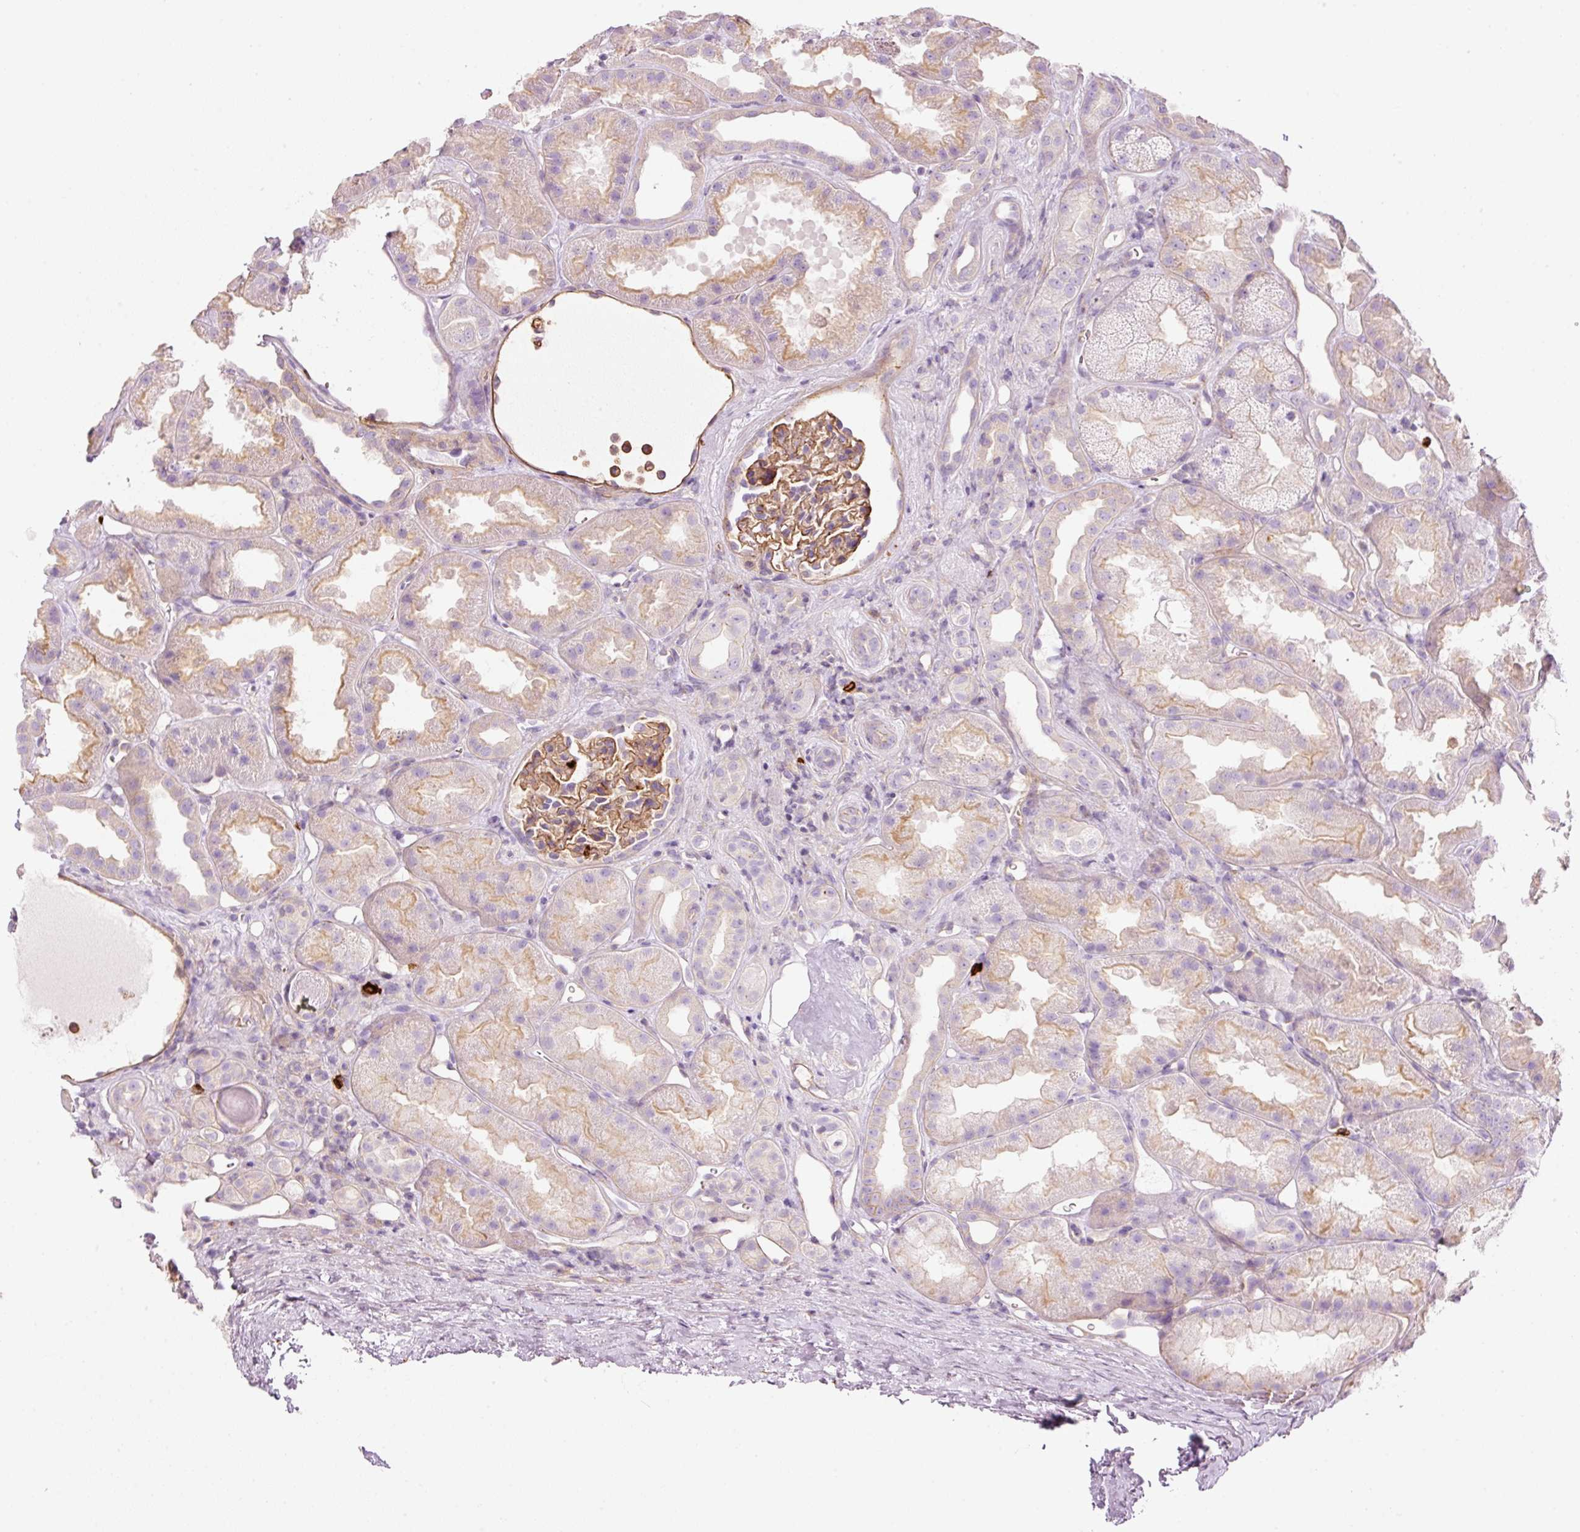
{"staining": {"intensity": "moderate", "quantity": ">75%", "location": "cytoplasmic/membranous"}, "tissue": "kidney", "cell_type": "Cells in glomeruli", "image_type": "normal", "snomed": [{"axis": "morphology", "description": "Normal tissue, NOS"}, {"axis": "topography", "description": "Kidney"}], "caption": "Immunohistochemical staining of normal human kidney demonstrates medium levels of moderate cytoplasmic/membranous expression in about >75% of cells in glomeruli.", "gene": "MAP3K3", "patient": {"sex": "male", "age": 61}}